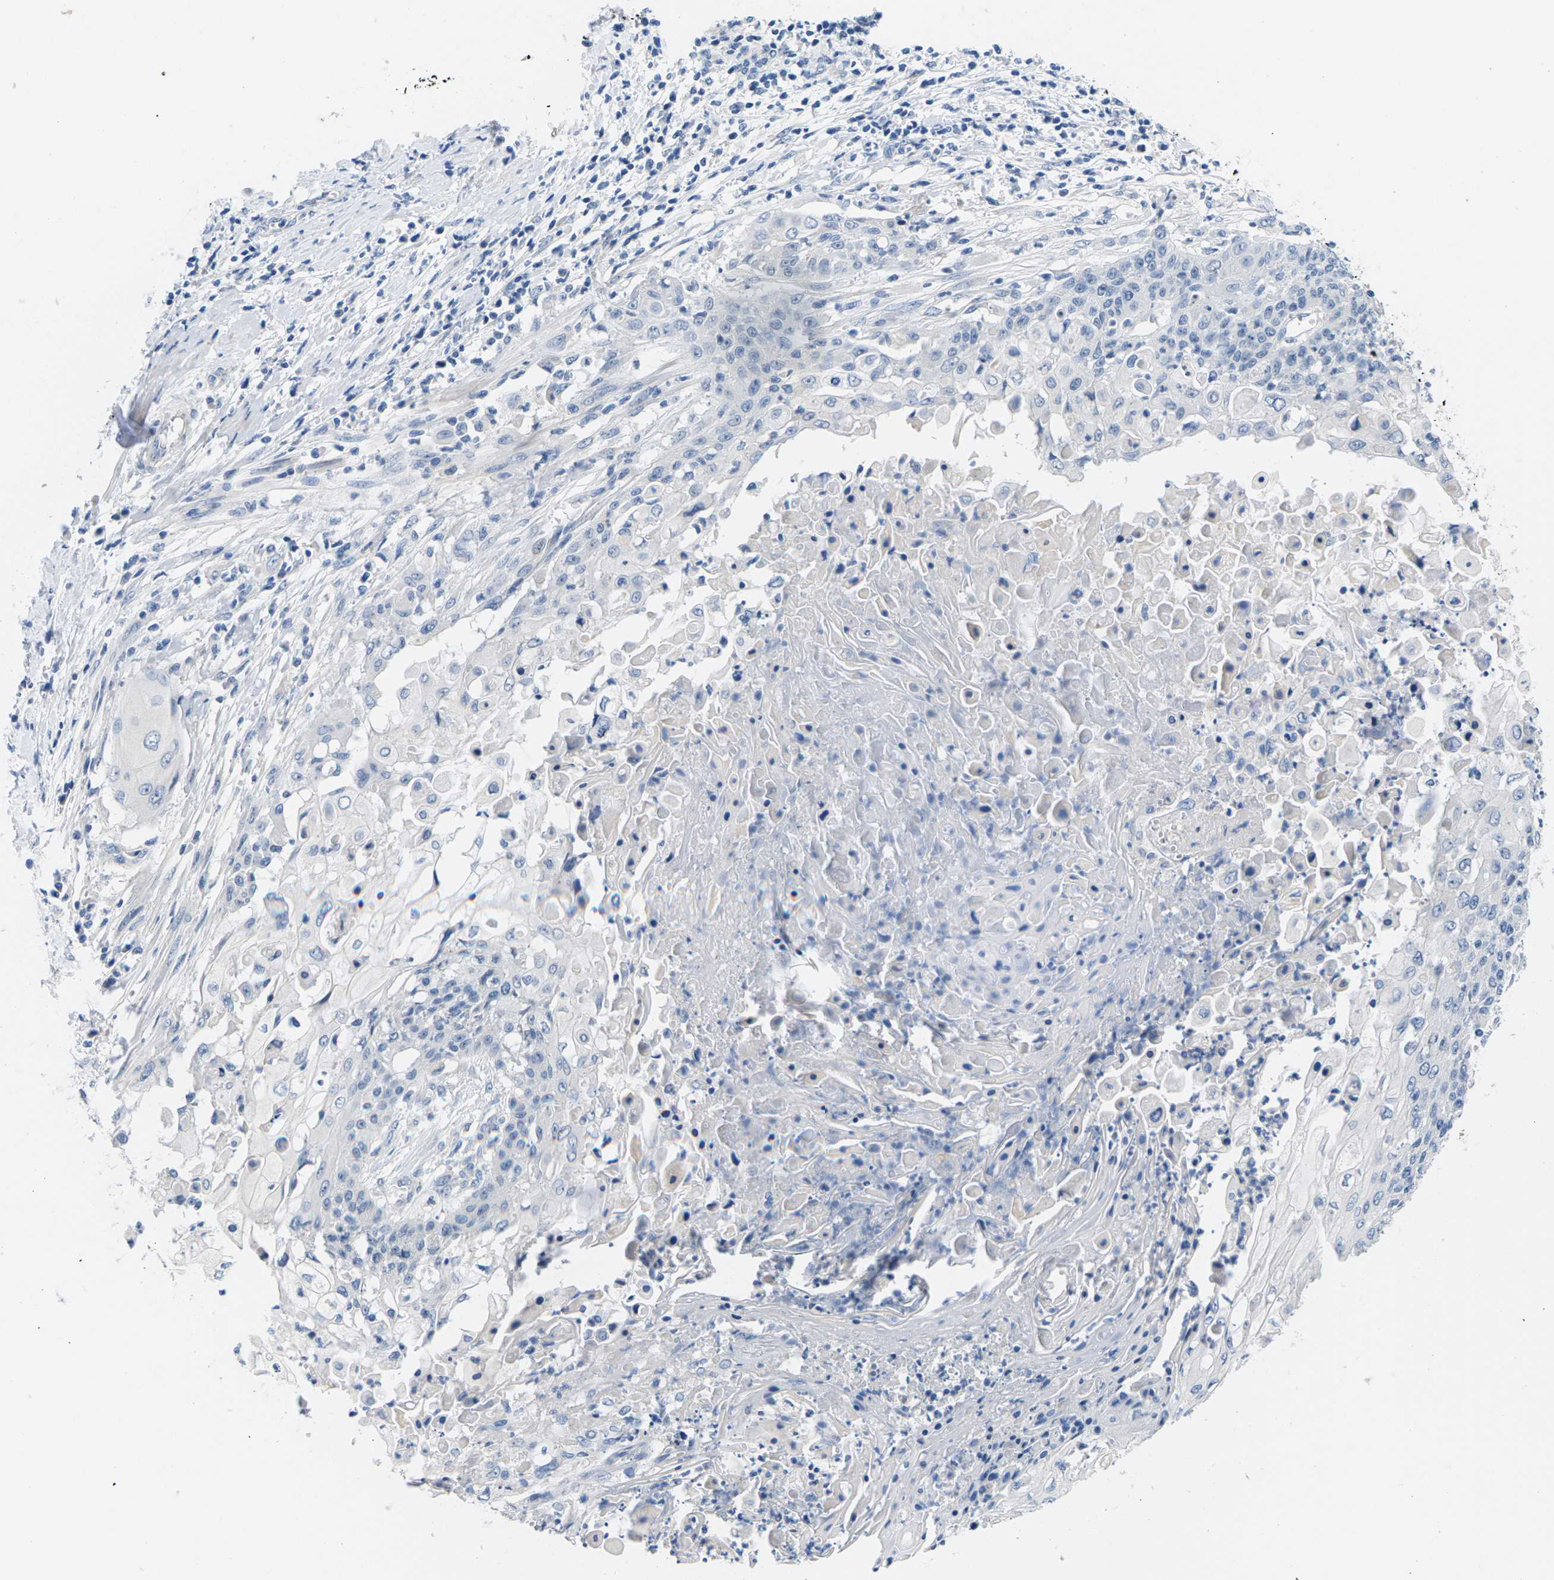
{"staining": {"intensity": "negative", "quantity": "none", "location": "none"}, "tissue": "cervical cancer", "cell_type": "Tumor cells", "image_type": "cancer", "snomed": [{"axis": "morphology", "description": "Squamous cell carcinoma, NOS"}, {"axis": "topography", "description": "Cervix"}], "caption": "This is an IHC micrograph of cervical cancer. There is no expression in tumor cells.", "gene": "TSPAN2", "patient": {"sex": "female", "age": 39}}